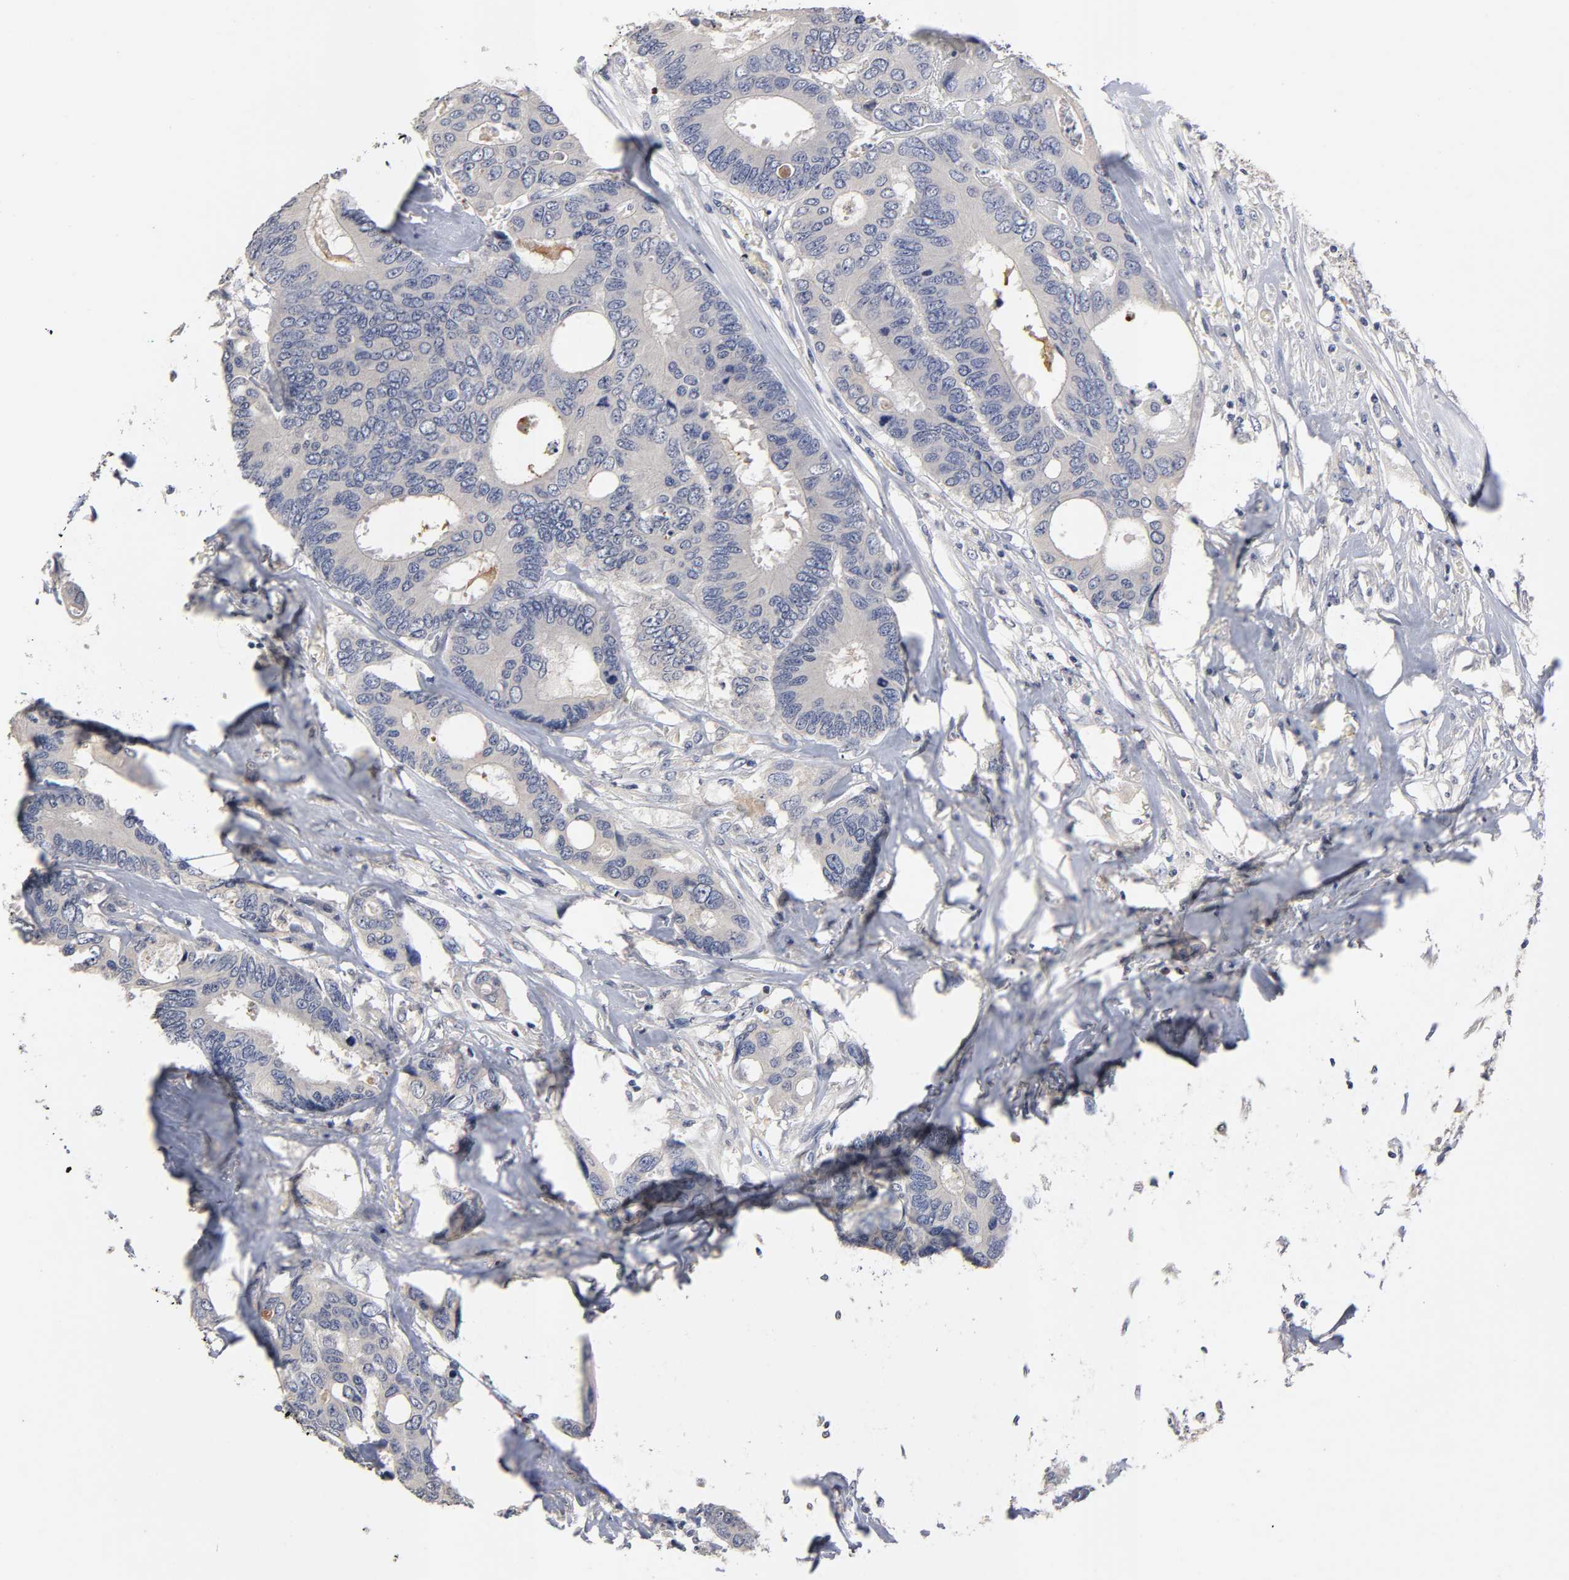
{"staining": {"intensity": "negative", "quantity": "none", "location": "none"}, "tissue": "colorectal cancer", "cell_type": "Tumor cells", "image_type": "cancer", "snomed": [{"axis": "morphology", "description": "Adenocarcinoma, NOS"}, {"axis": "topography", "description": "Rectum"}], "caption": "This image is of colorectal cancer (adenocarcinoma) stained with IHC to label a protein in brown with the nuclei are counter-stained blue. There is no positivity in tumor cells.", "gene": "OVOL1", "patient": {"sex": "male", "age": 55}}